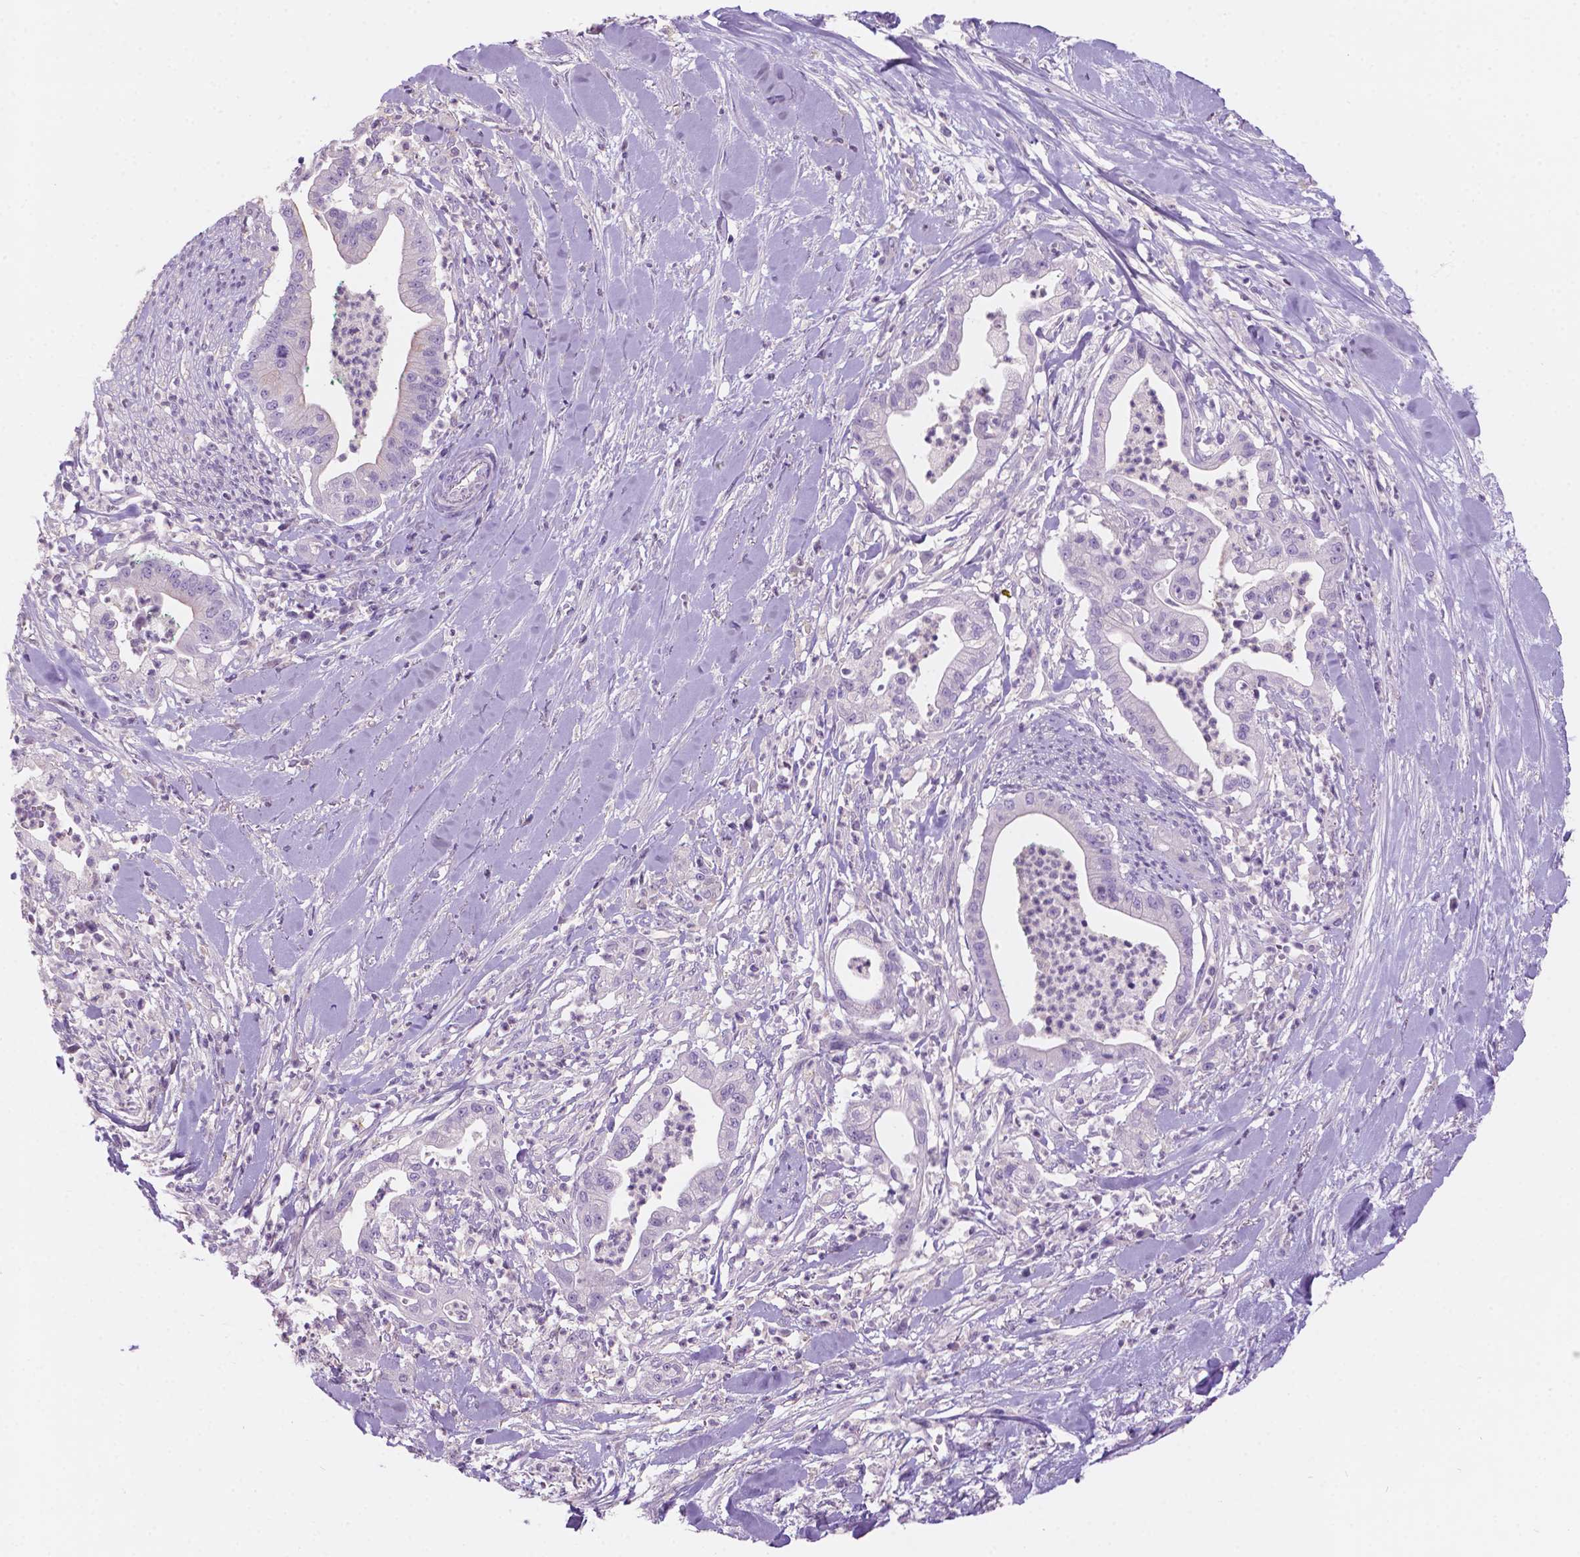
{"staining": {"intensity": "negative", "quantity": "none", "location": "none"}, "tissue": "pancreatic cancer", "cell_type": "Tumor cells", "image_type": "cancer", "snomed": [{"axis": "morphology", "description": "Normal tissue, NOS"}, {"axis": "morphology", "description": "Adenocarcinoma, NOS"}, {"axis": "topography", "description": "Lymph node"}, {"axis": "topography", "description": "Pancreas"}], "caption": "DAB (3,3'-diaminobenzidine) immunohistochemical staining of pancreatic cancer (adenocarcinoma) reveals no significant expression in tumor cells.", "gene": "SBSN", "patient": {"sex": "female", "age": 58}}